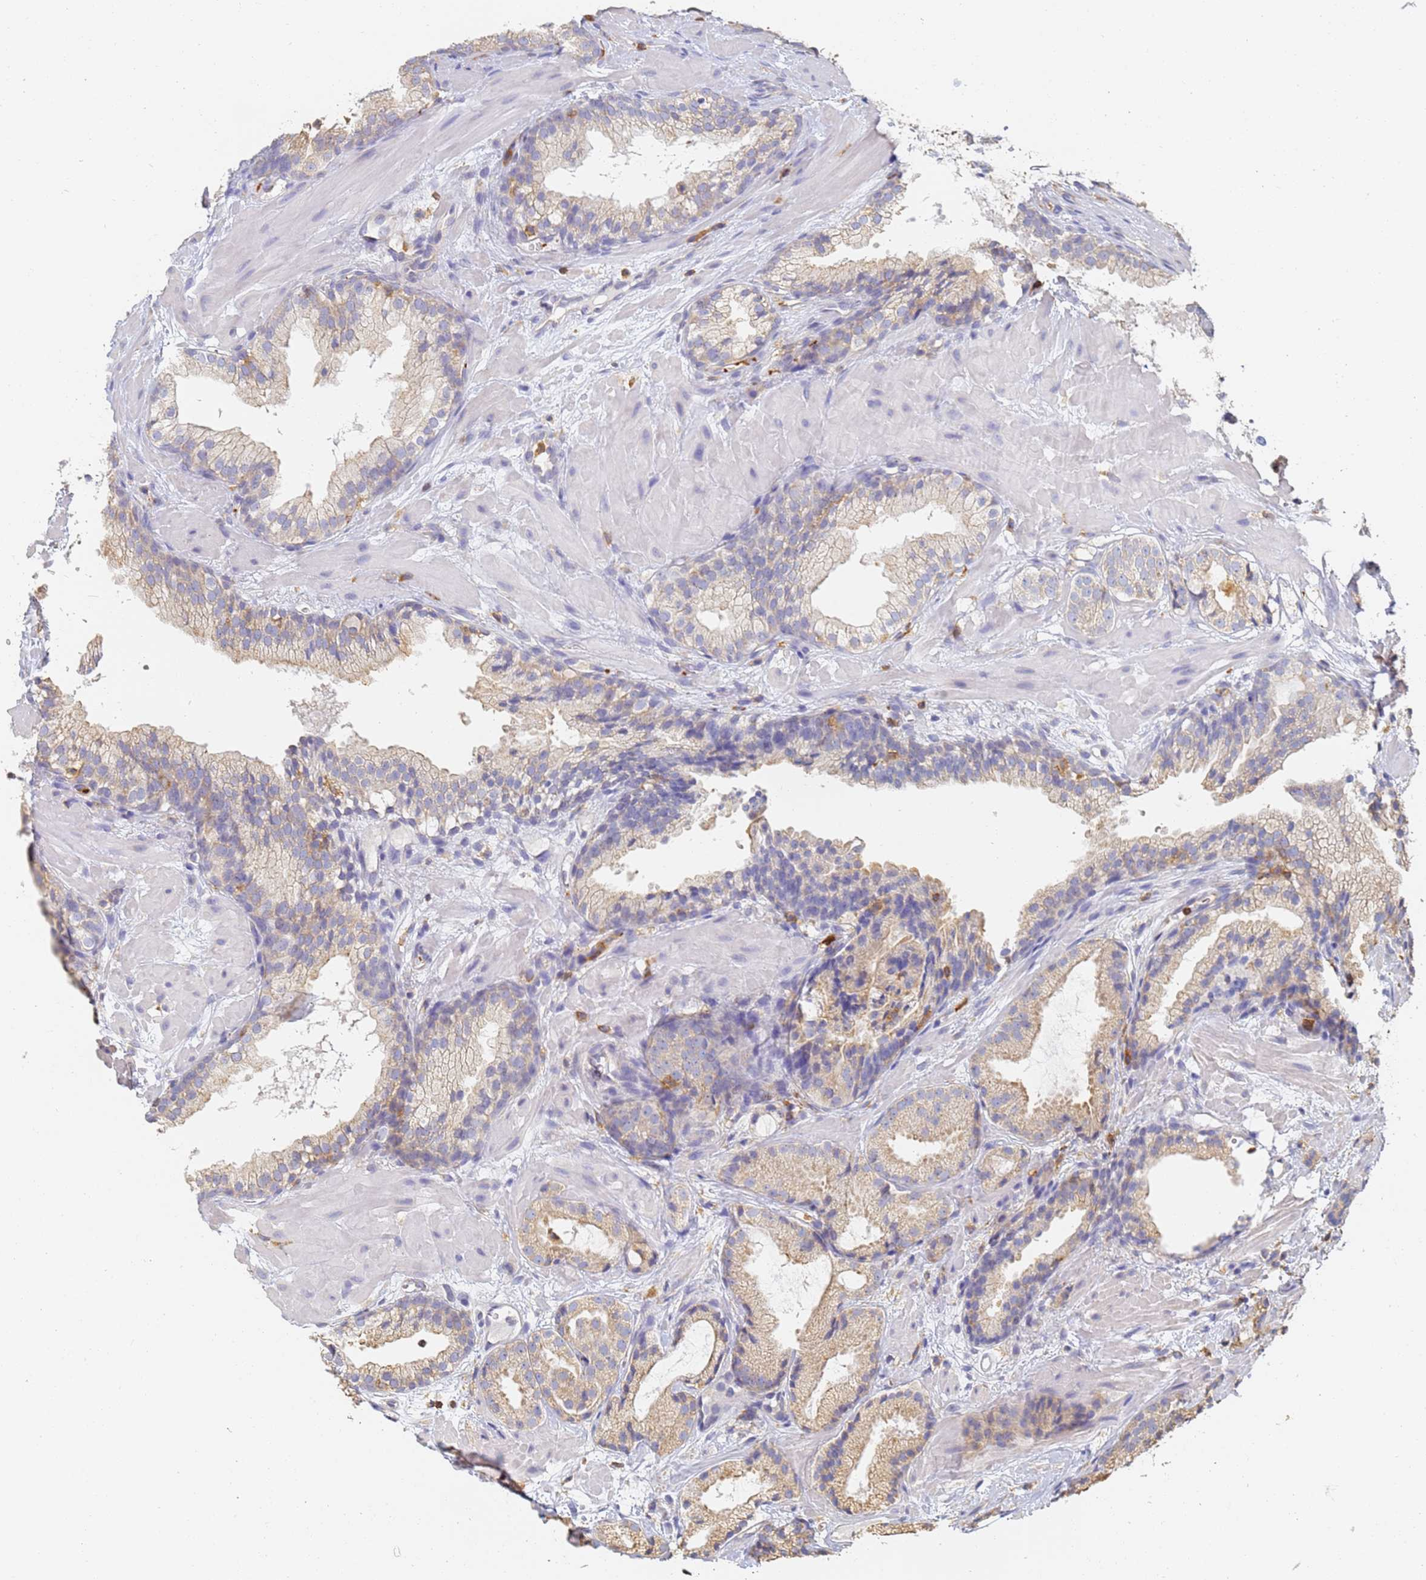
{"staining": {"intensity": "weak", "quantity": "<25%", "location": "cytoplasmic/membranous"}, "tissue": "prostate cancer", "cell_type": "Tumor cells", "image_type": "cancer", "snomed": [{"axis": "morphology", "description": "Adenocarcinoma, High grade"}, {"axis": "topography", "description": "Prostate"}], "caption": "Human high-grade adenocarcinoma (prostate) stained for a protein using IHC demonstrates no staining in tumor cells.", "gene": "BIN2", "patient": {"sex": "male", "age": 60}}